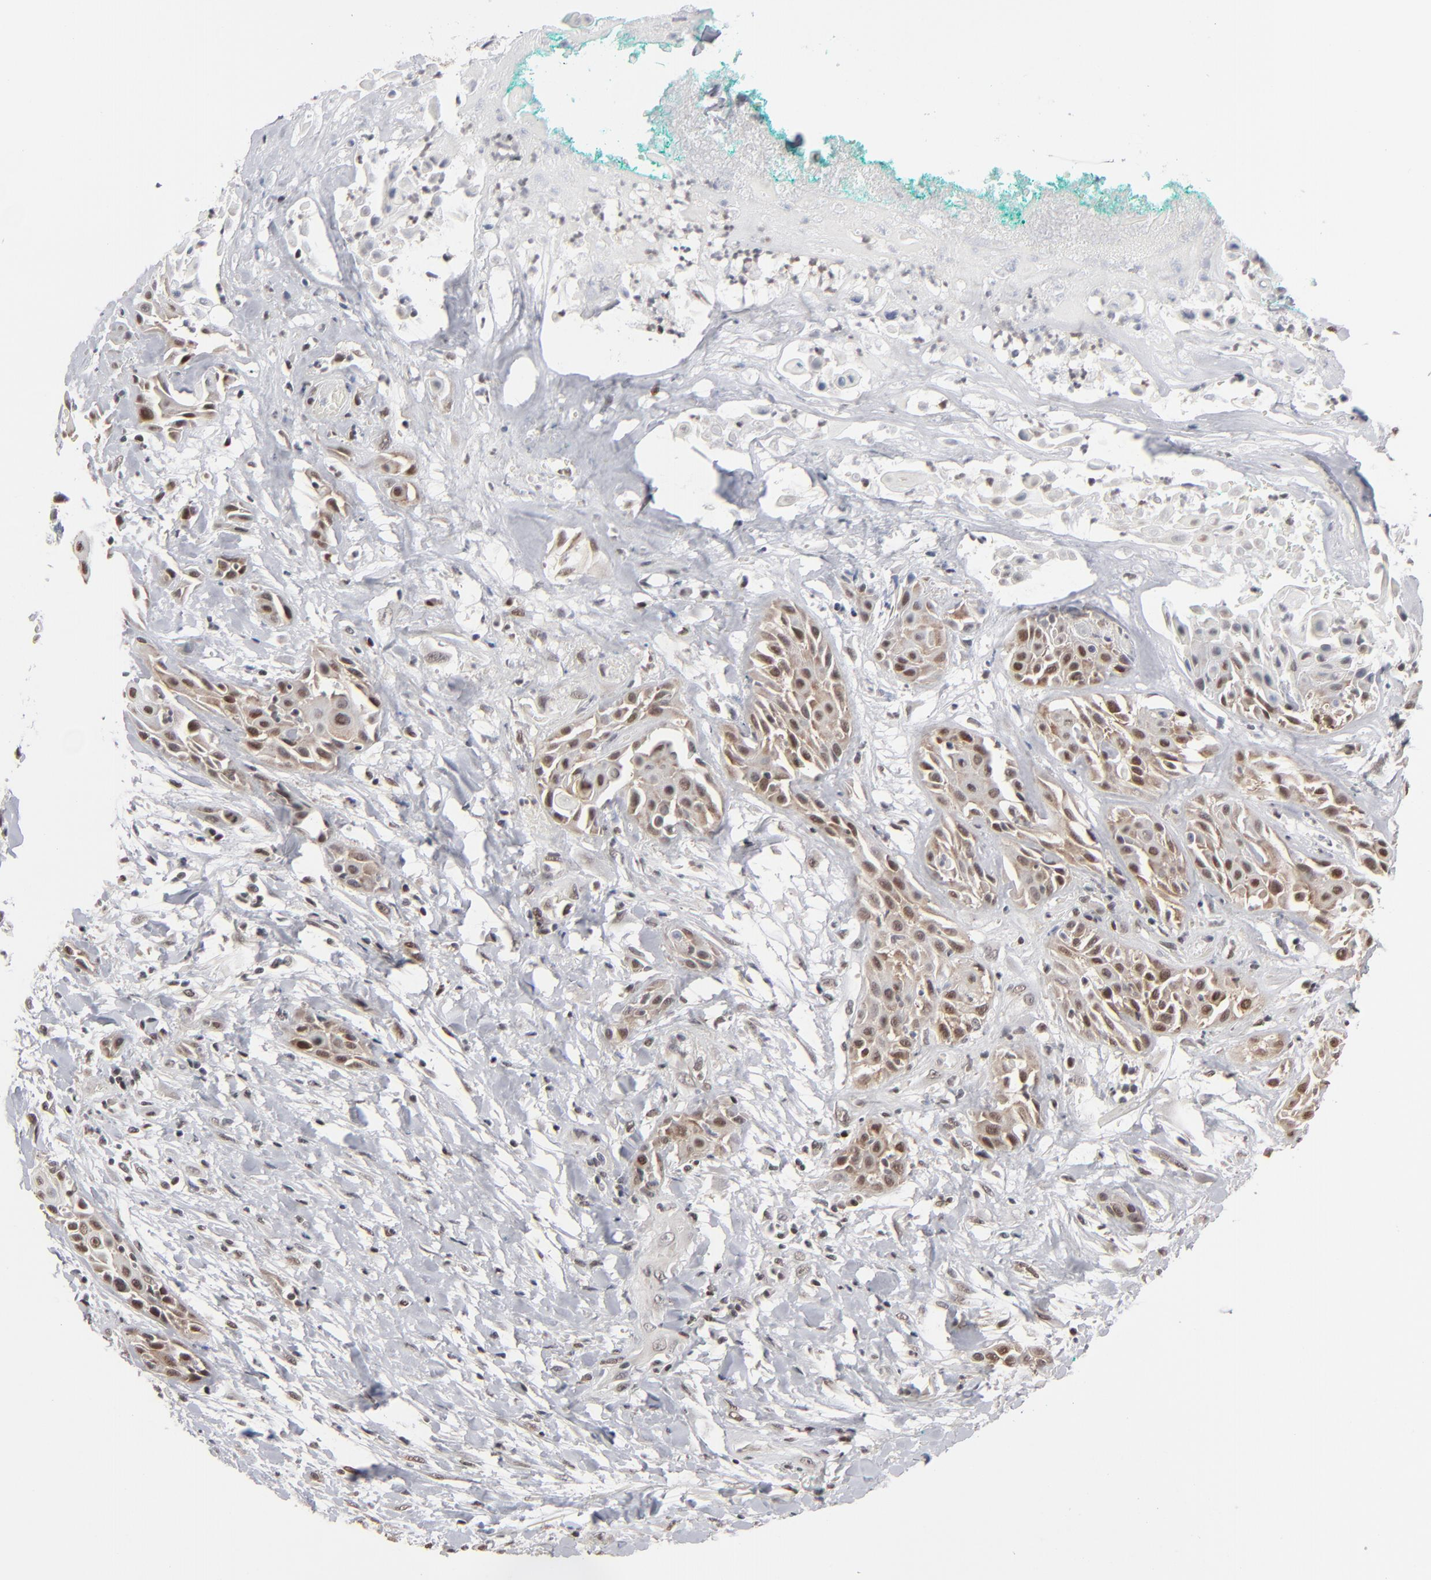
{"staining": {"intensity": "moderate", "quantity": ">75%", "location": "cytoplasmic/membranous,nuclear"}, "tissue": "skin cancer", "cell_type": "Tumor cells", "image_type": "cancer", "snomed": [{"axis": "morphology", "description": "Squamous cell carcinoma, NOS"}, {"axis": "topography", "description": "Skin"}, {"axis": "topography", "description": "Anal"}], "caption": "Skin cancer stained with a brown dye displays moderate cytoplasmic/membranous and nuclear positive staining in approximately >75% of tumor cells.", "gene": "IRF9", "patient": {"sex": "male", "age": 64}}